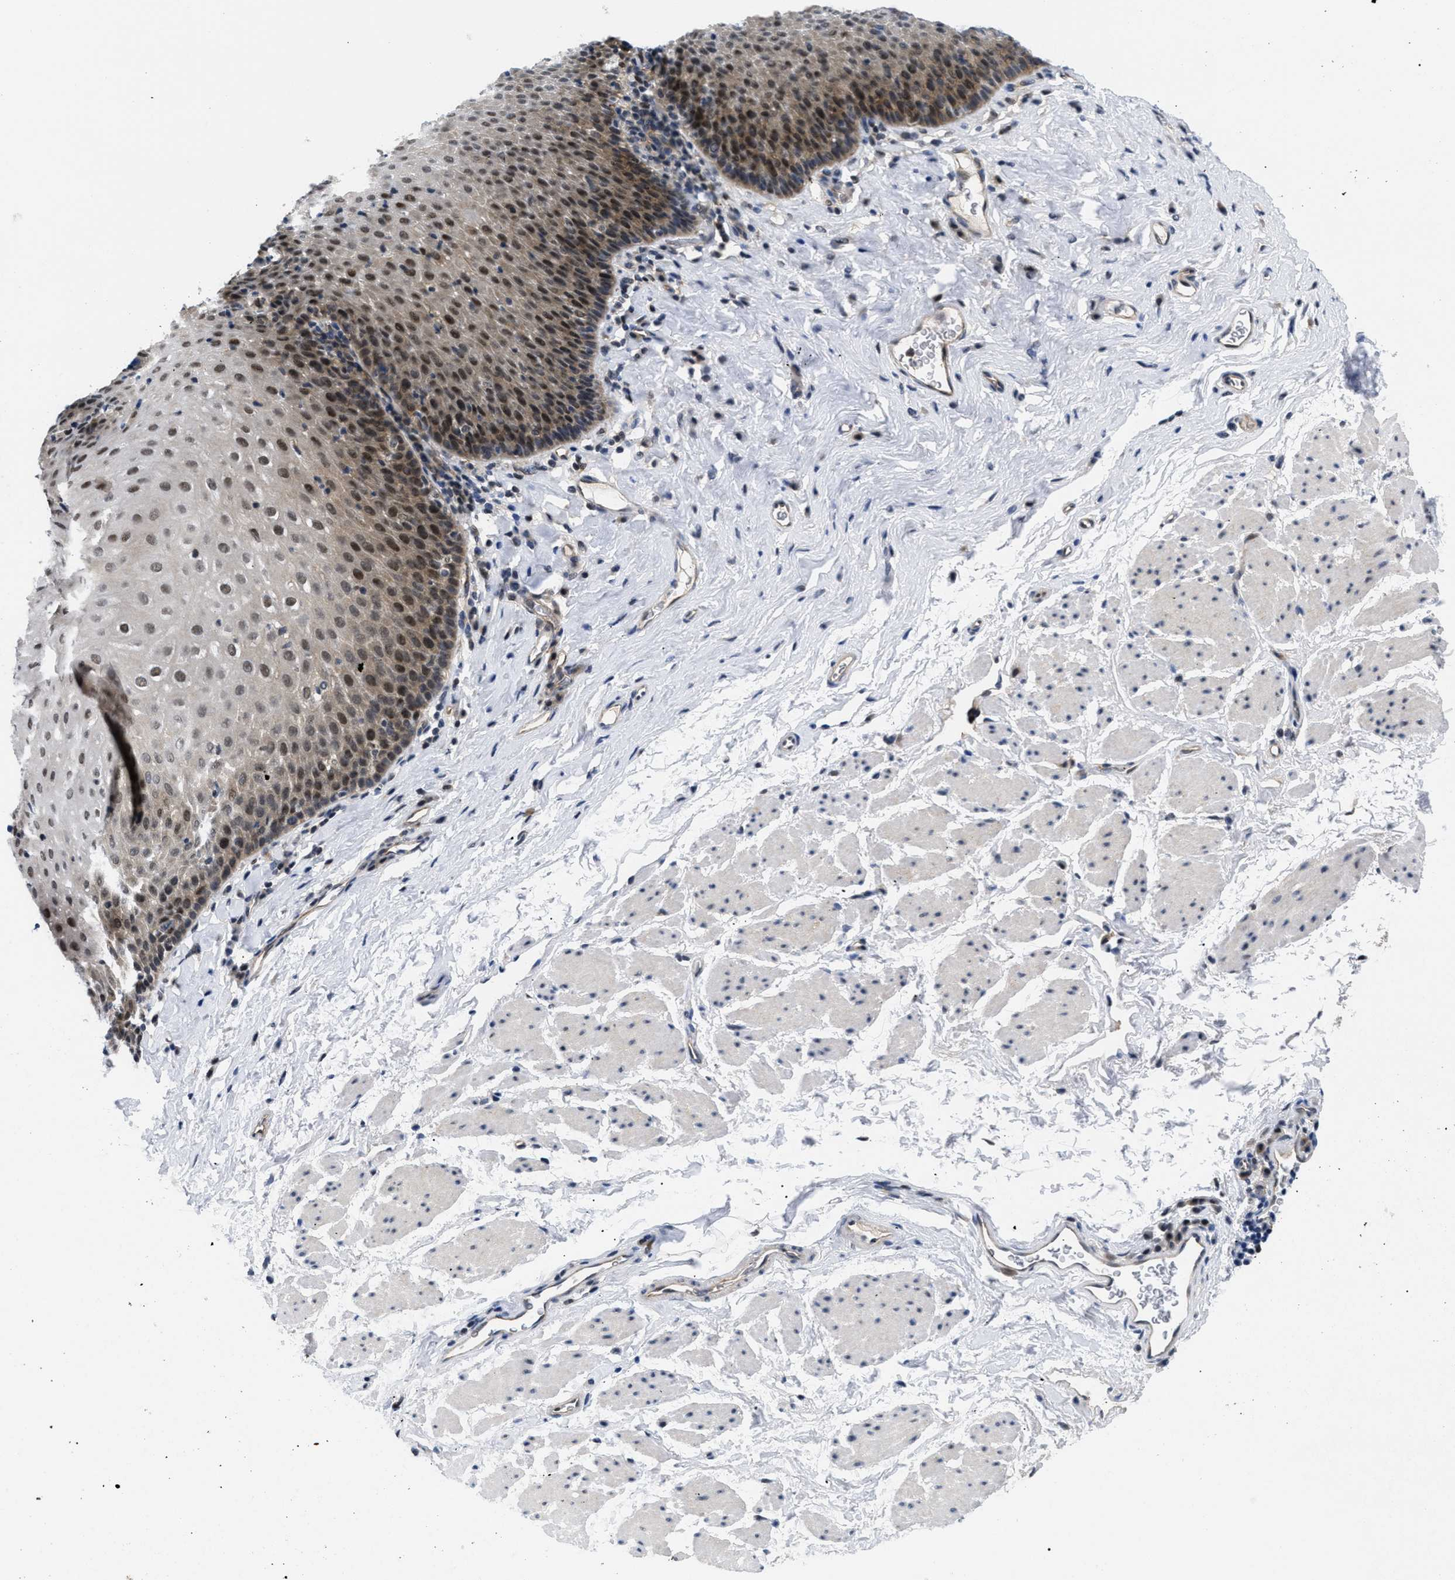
{"staining": {"intensity": "strong", "quantity": ">75%", "location": "nuclear"}, "tissue": "esophagus", "cell_type": "Squamous epithelial cells", "image_type": "normal", "snomed": [{"axis": "morphology", "description": "Normal tissue, NOS"}, {"axis": "topography", "description": "Esophagus"}], "caption": "Squamous epithelial cells exhibit high levels of strong nuclear expression in about >75% of cells in normal esophagus. The staining was performed using DAB (3,3'-diaminobenzidine) to visualize the protein expression in brown, while the nuclei were stained in blue with hematoxylin (Magnification: 20x).", "gene": "SLC29A2", "patient": {"sex": "female", "age": 61}}